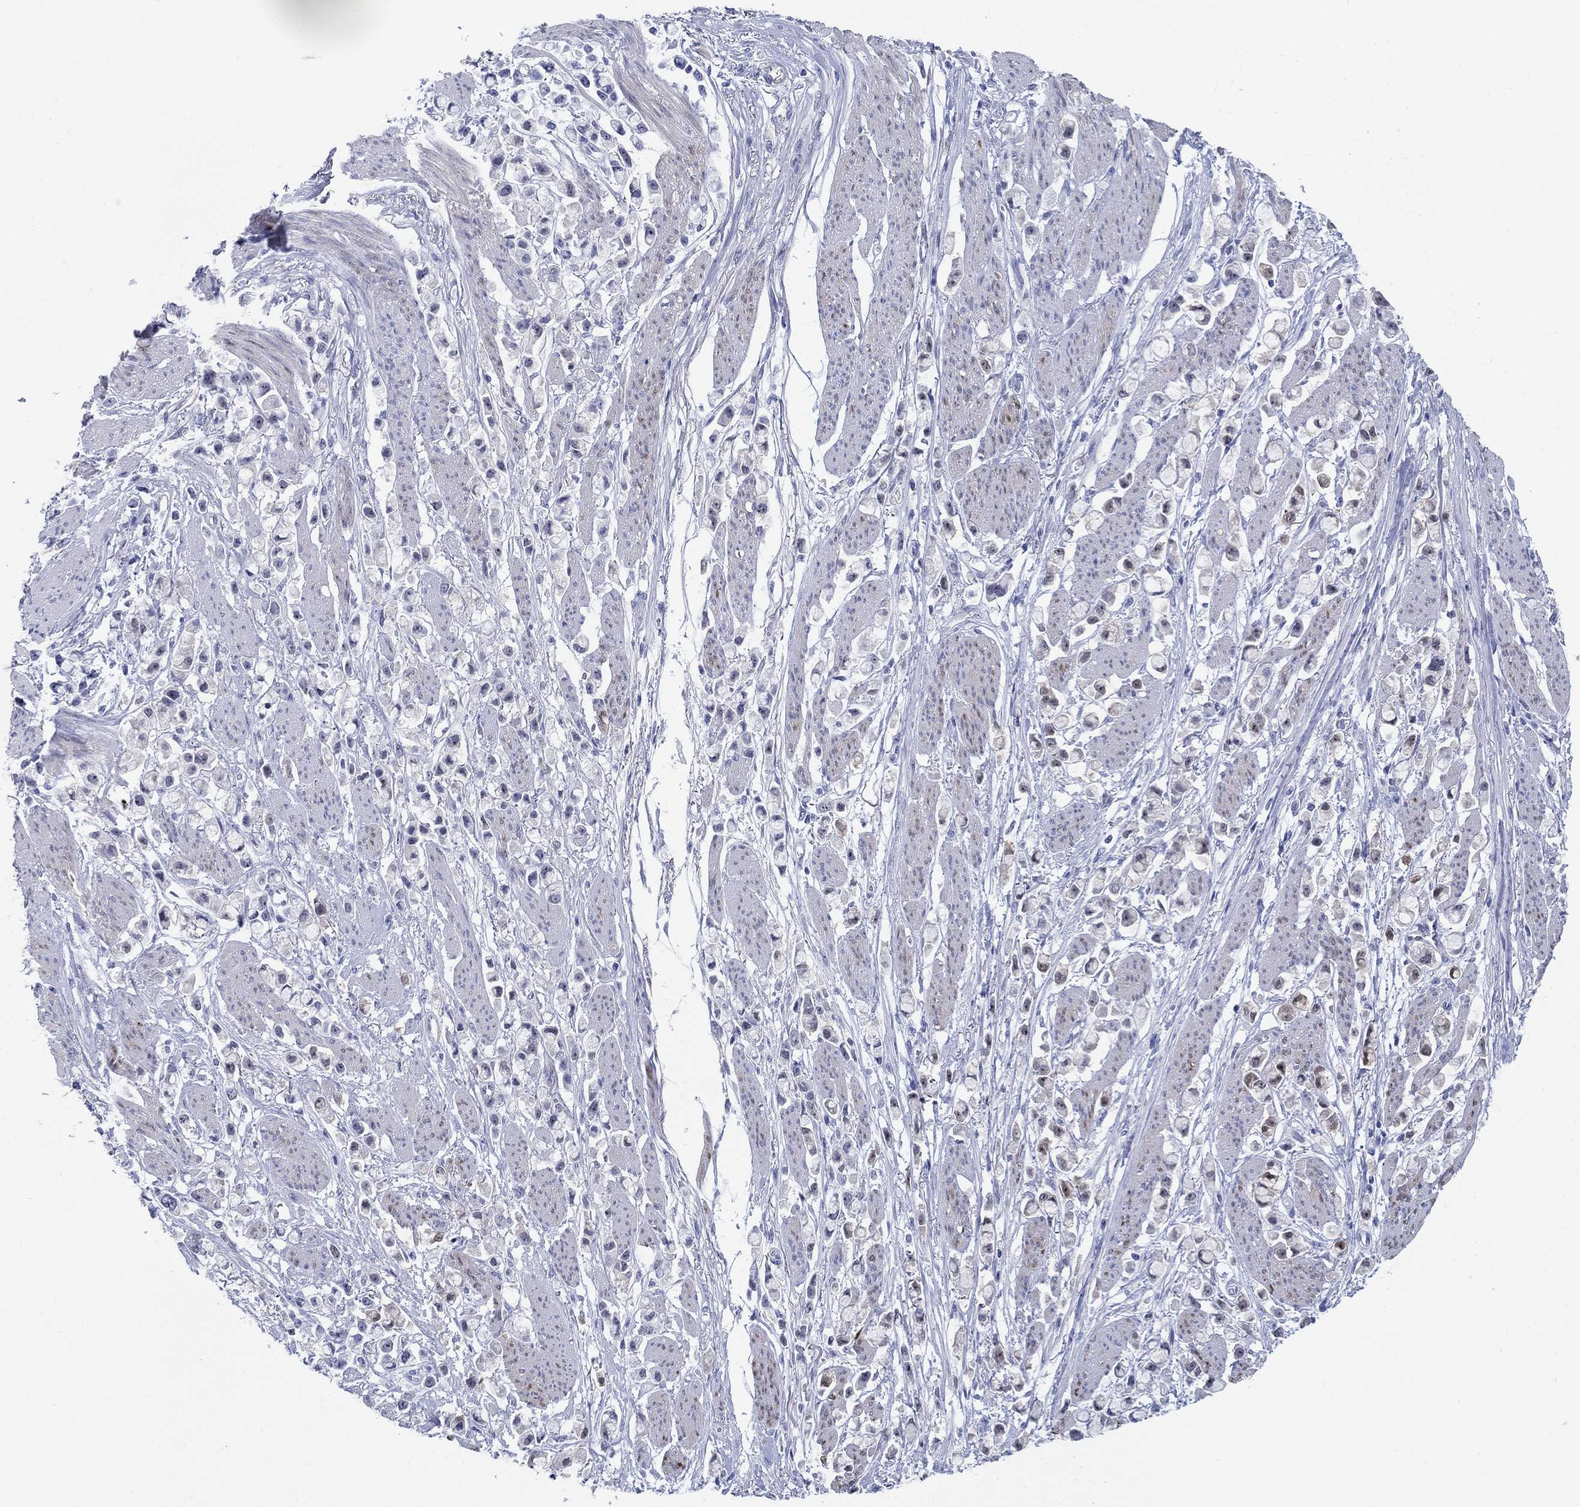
{"staining": {"intensity": "moderate", "quantity": "<25%", "location": "nuclear"}, "tissue": "stomach cancer", "cell_type": "Tumor cells", "image_type": "cancer", "snomed": [{"axis": "morphology", "description": "Adenocarcinoma, NOS"}, {"axis": "topography", "description": "Stomach"}], "caption": "Protein staining of stomach adenocarcinoma tissue demonstrates moderate nuclear positivity in about <25% of tumor cells. The protein of interest is stained brown, and the nuclei are stained in blue (DAB IHC with brightfield microscopy, high magnification).", "gene": "AKR1C2", "patient": {"sex": "female", "age": 81}}